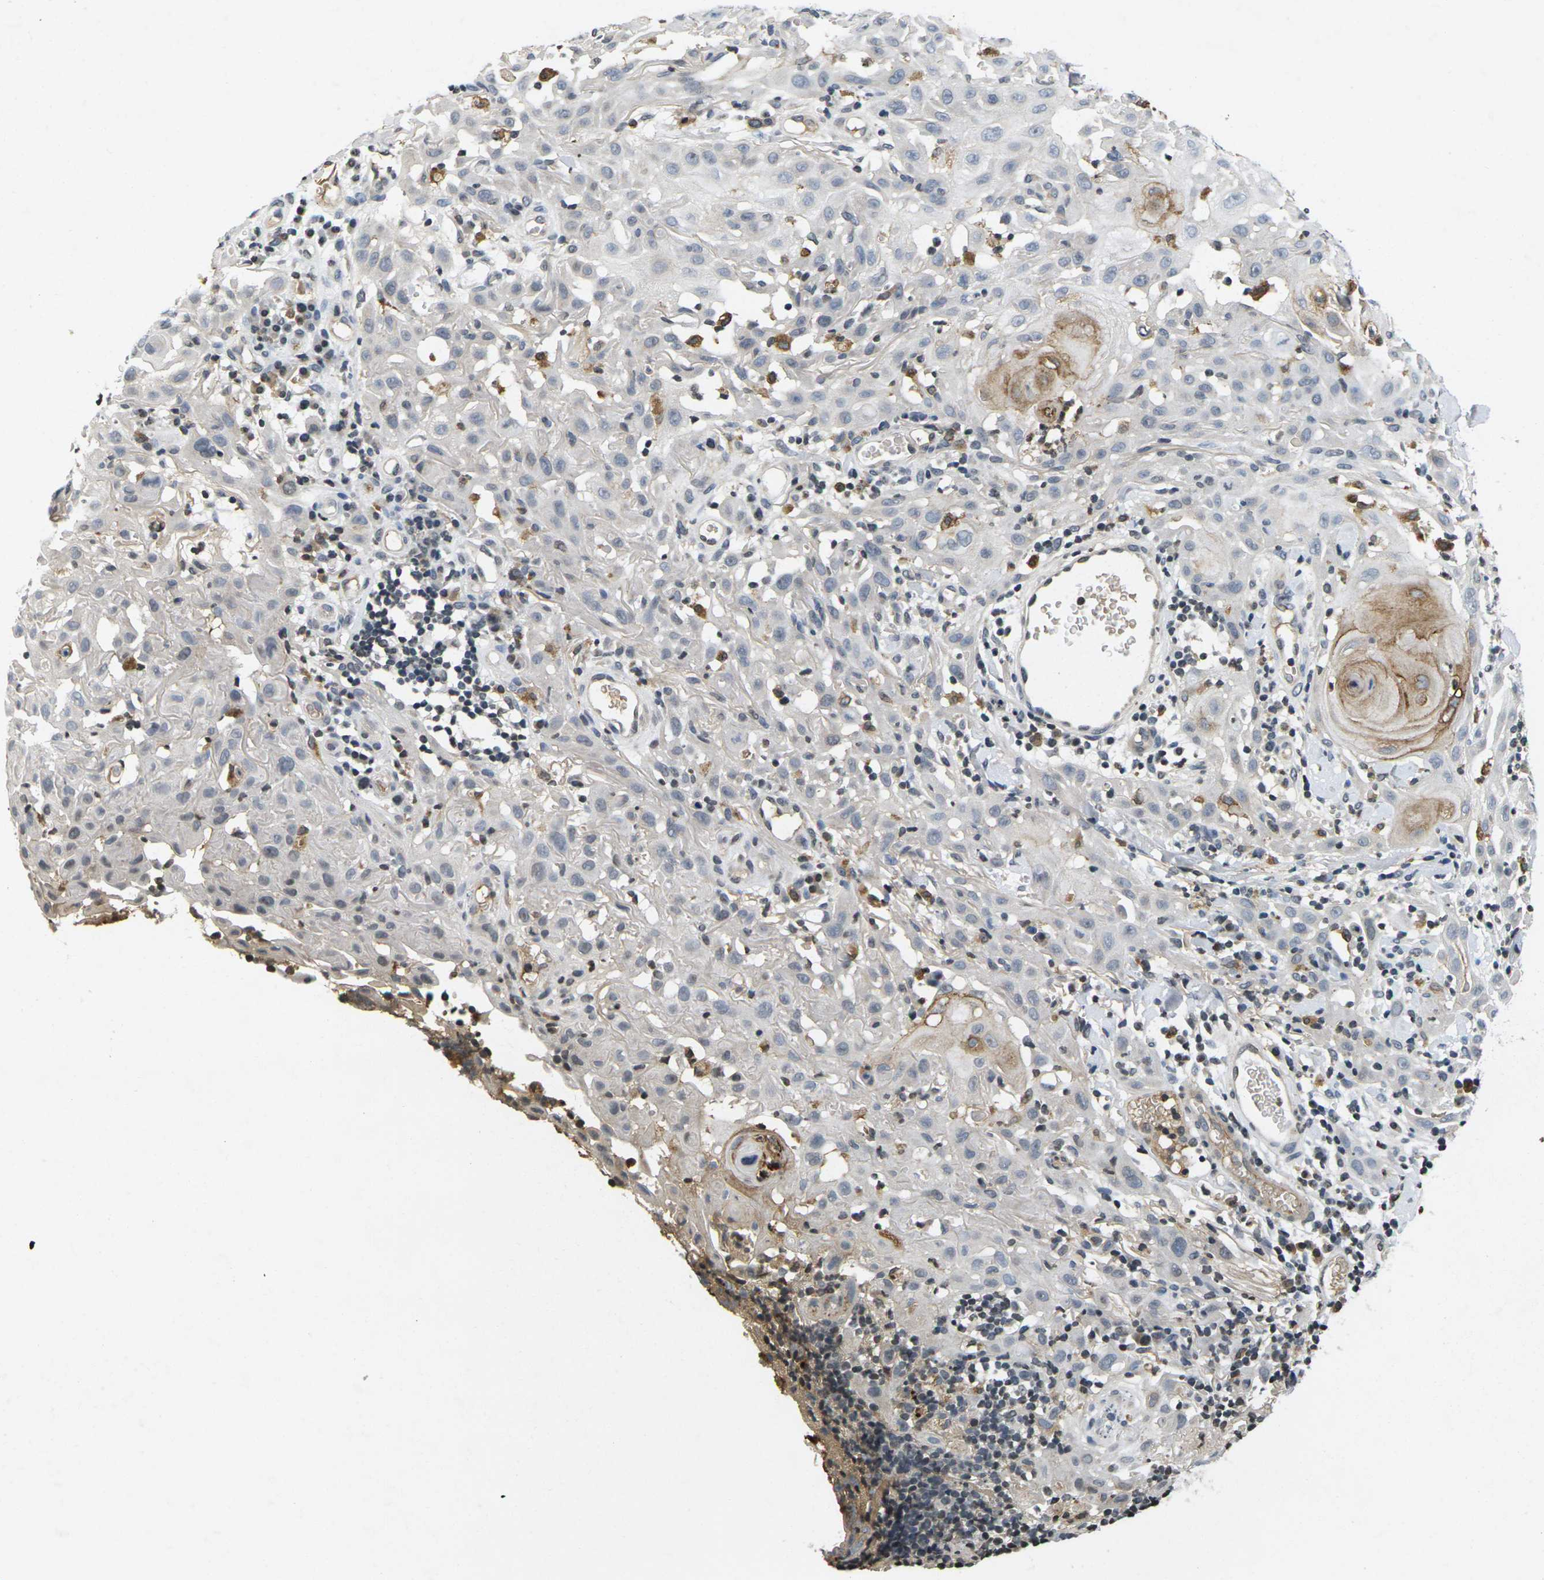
{"staining": {"intensity": "moderate", "quantity": "<25%", "location": "cytoplasmic/membranous"}, "tissue": "skin cancer", "cell_type": "Tumor cells", "image_type": "cancer", "snomed": [{"axis": "morphology", "description": "Squamous cell carcinoma, NOS"}, {"axis": "topography", "description": "Skin"}], "caption": "Human squamous cell carcinoma (skin) stained with a protein marker shows moderate staining in tumor cells.", "gene": "C1QC", "patient": {"sex": "male", "age": 24}}